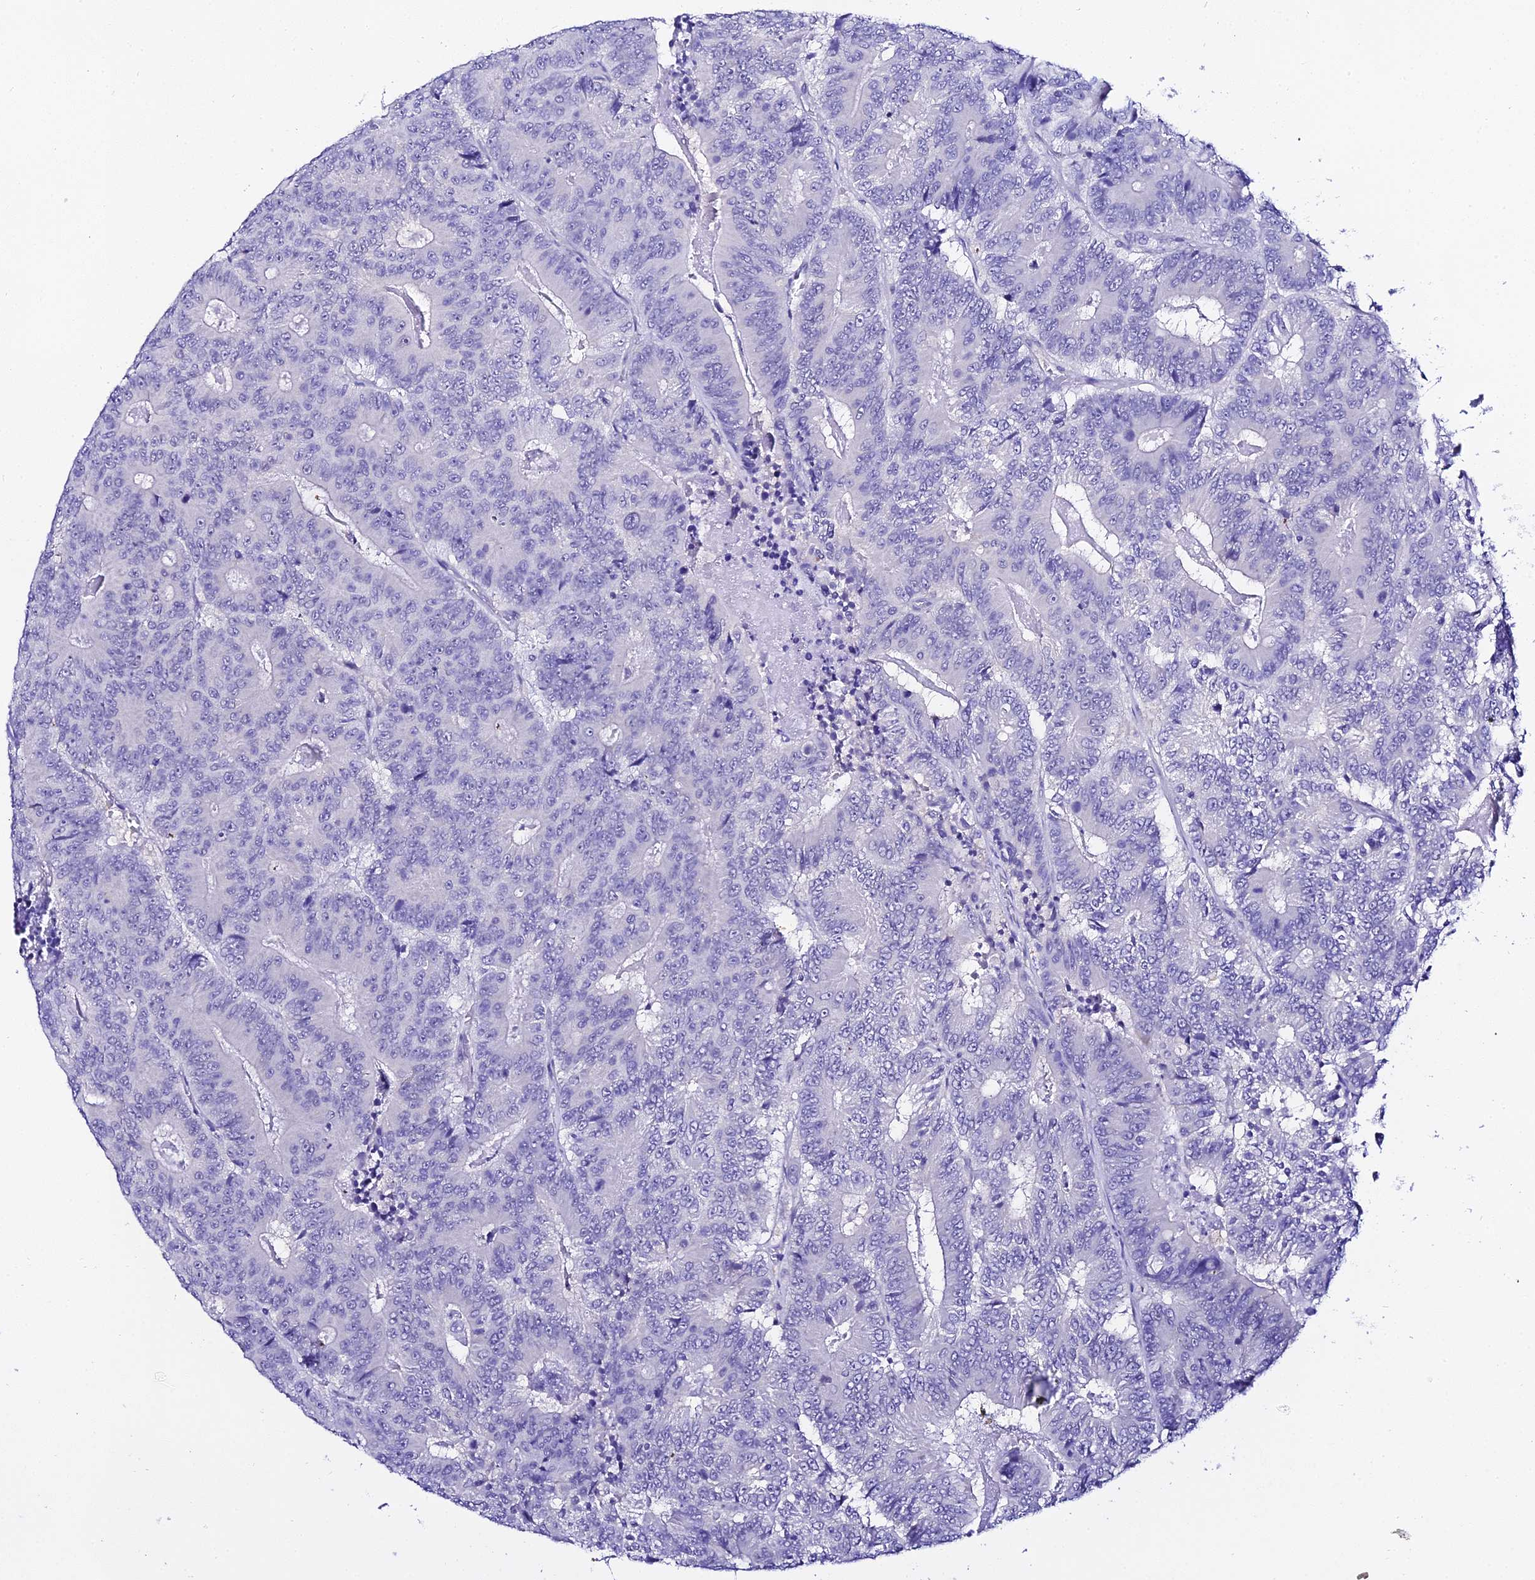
{"staining": {"intensity": "negative", "quantity": "none", "location": "none"}, "tissue": "colorectal cancer", "cell_type": "Tumor cells", "image_type": "cancer", "snomed": [{"axis": "morphology", "description": "Adenocarcinoma, NOS"}, {"axis": "topography", "description": "Colon"}], "caption": "This is a micrograph of immunohistochemistry (IHC) staining of adenocarcinoma (colorectal), which shows no expression in tumor cells.", "gene": "ATG16L2", "patient": {"sex": "male", "age": 83}}